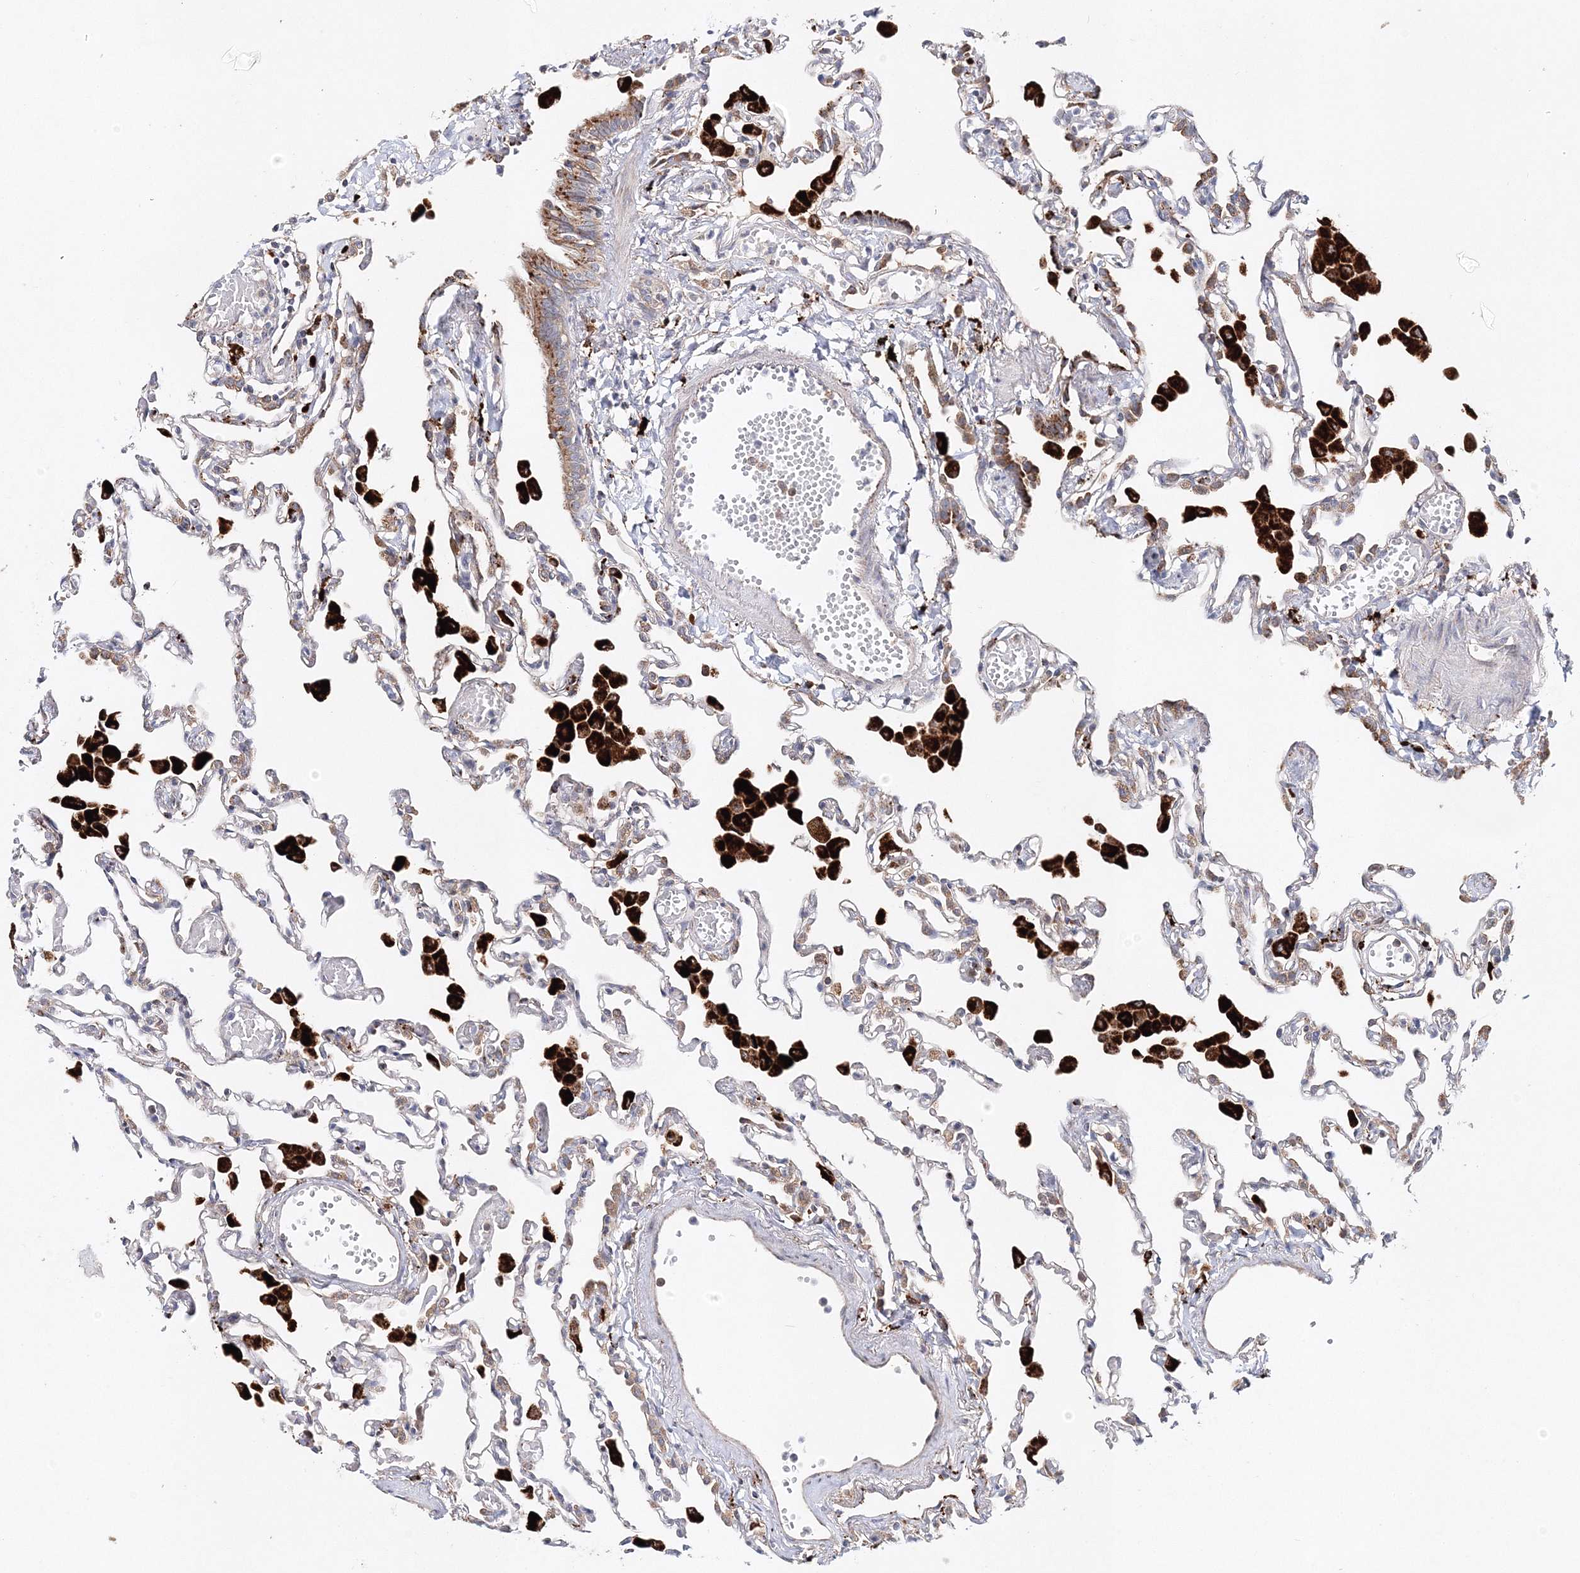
{"staining": {"intensity": "weak", "quantity": "25%-75%", "location": "cytoplasmic/membranous"}, "tissue": "lung", "cell_type": "Alveolar cells", "image_type": "normal", "snomed": [{"axis": "morphology", "description": "Normal tissue, NOS"}, {"axis": "topography", "description": "Bronchus"}, {"axis": "topography", "description": "Lung"}], "caption": "Lung stained with immunohistochemistry reveals weak cytoplasmic/membranous positivity in approximately 25%-75% of alveolar cells.", "gene": "C3orf38", "patient": {"sex": "female", "age": 49}}